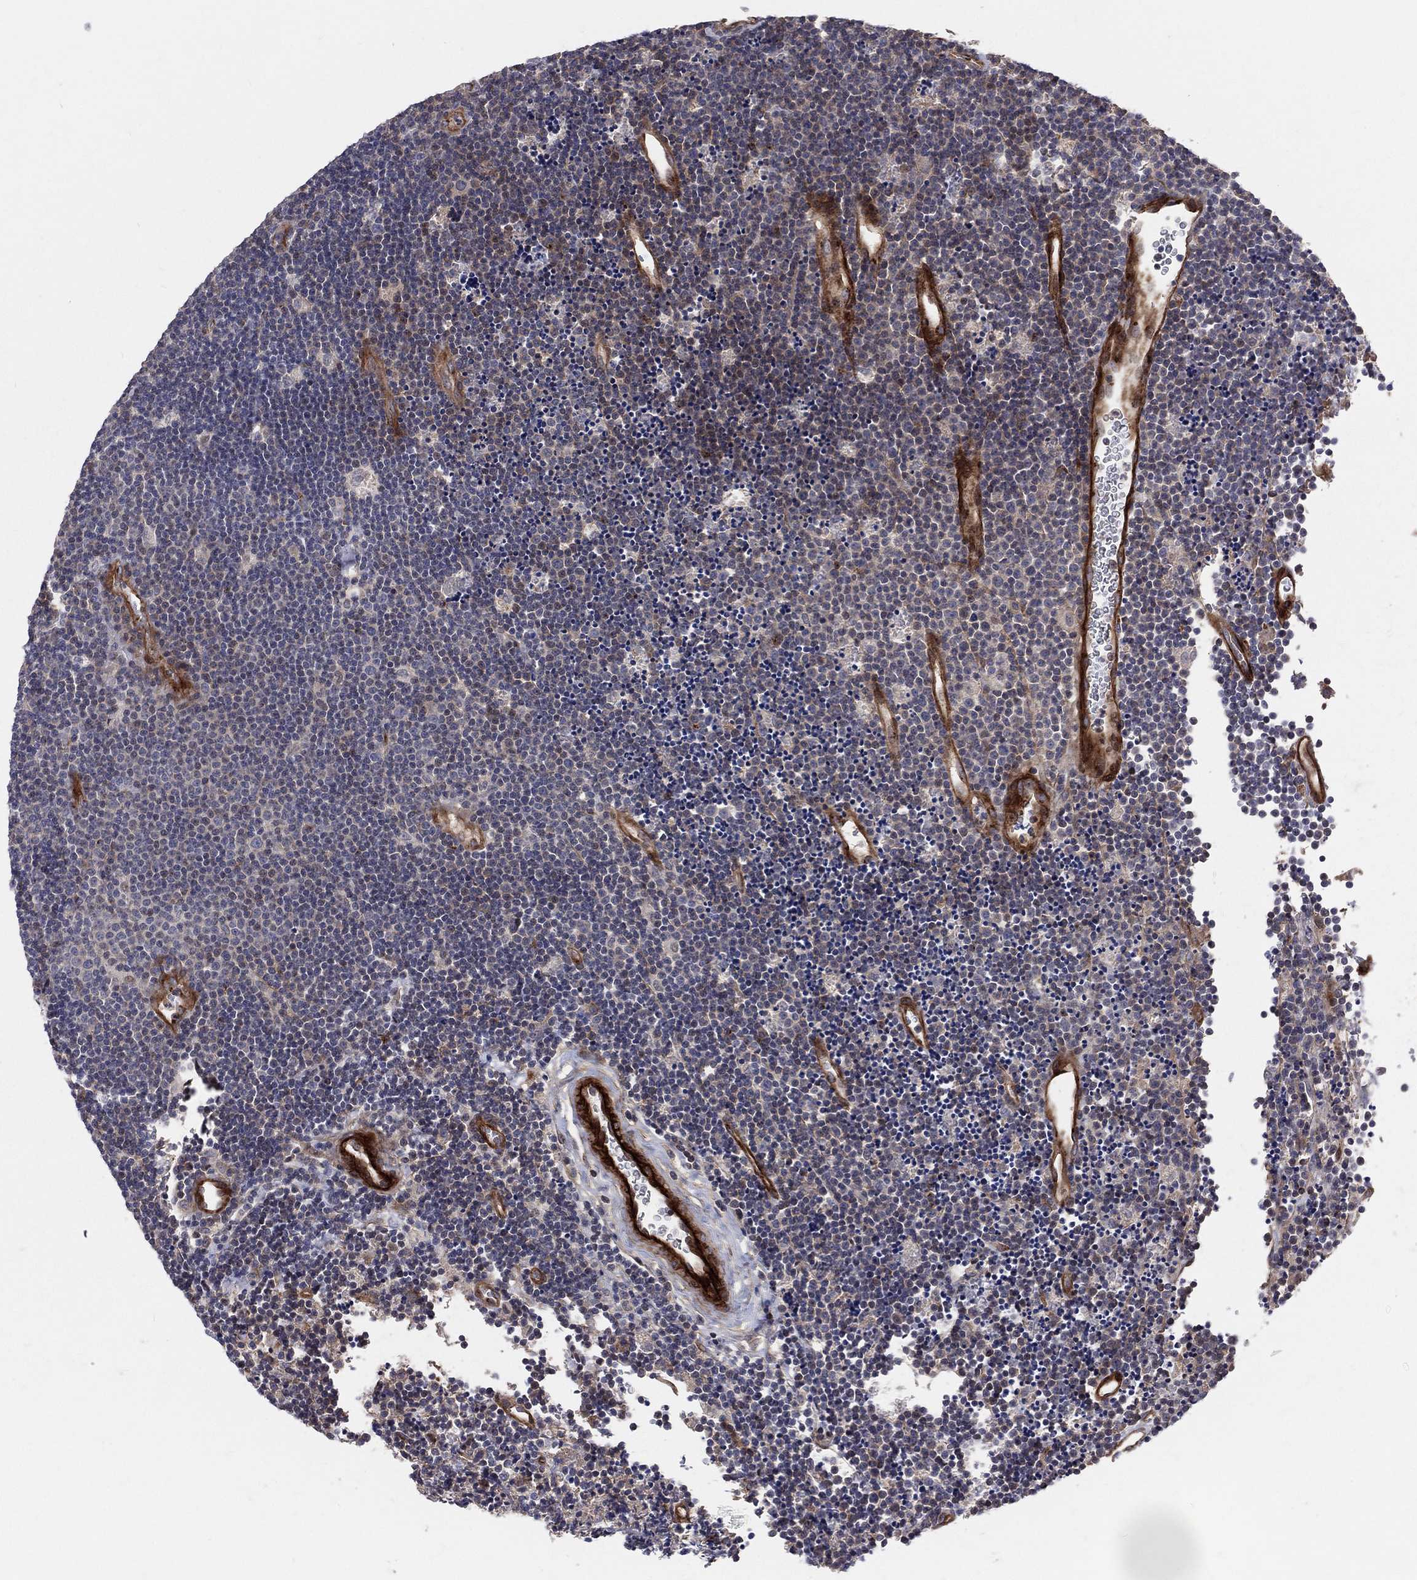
{"staining": {"intensity": "negative", "quantity": "none", "location": "none"}, "tissue": "lymphoma", "cell_type": "Tumor cells", "image_type": "cancer", "snomed": [{"axis": "morphology", "description": "Malignant lymphoma, non-Hodgkin's type, Low grade"}, {"axis": "topography", "description": "Brain"}], "caption": "High power microscopy photomicrograph of an immunohistochemistry image of low-grade malignant lymphoma, non-Hodgkin's type, revealing no significant staining in tumor cells.", "gene": "ENTPD1", "patient": {"sex": "female", "age": 66}}